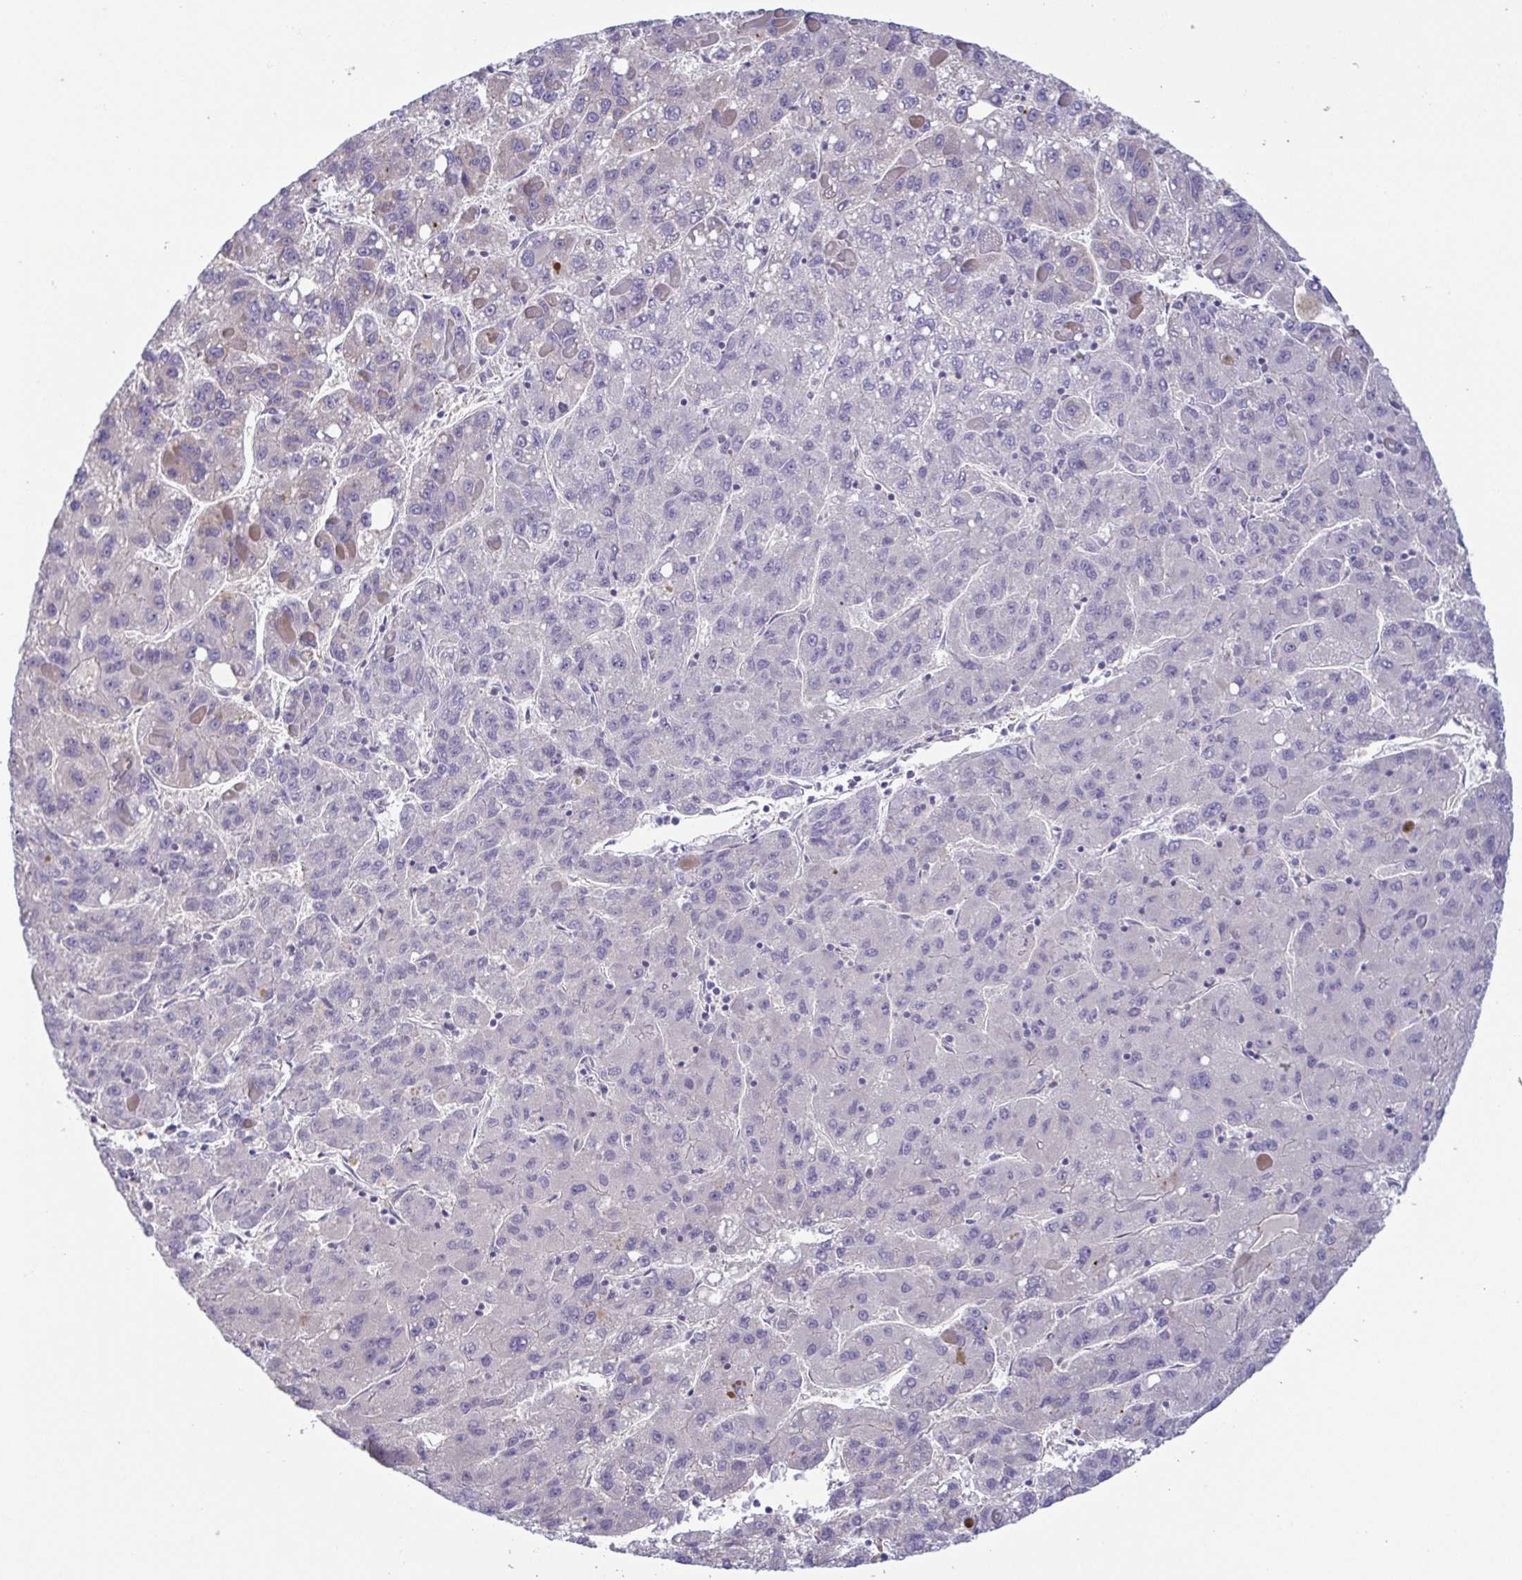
{"staining": {"intensity": "negative", "quantity": "none", "location": "none"}, "tissue": "liver cancer", "cell_type": "Tumor cells", "image_type": "cancer", "snomed": [{"axis": "morphology", "description": "Carcinoma, Hepatocellular, NOS"}, {"axis": "topography", "description": "Liver"}], "caption": "High magnification brightfield microscopy of liver hepatocellular carcinoma stained with DAB (brown) and counterstained with hematoxylin (blue): tumor cells show no significant positivity. (DAB immunohistochemistry (IHC) visualized using brightfield microscopy, high magnification).", "gene": "LMF2", "patient": {"sex": "female", "age": 82}}